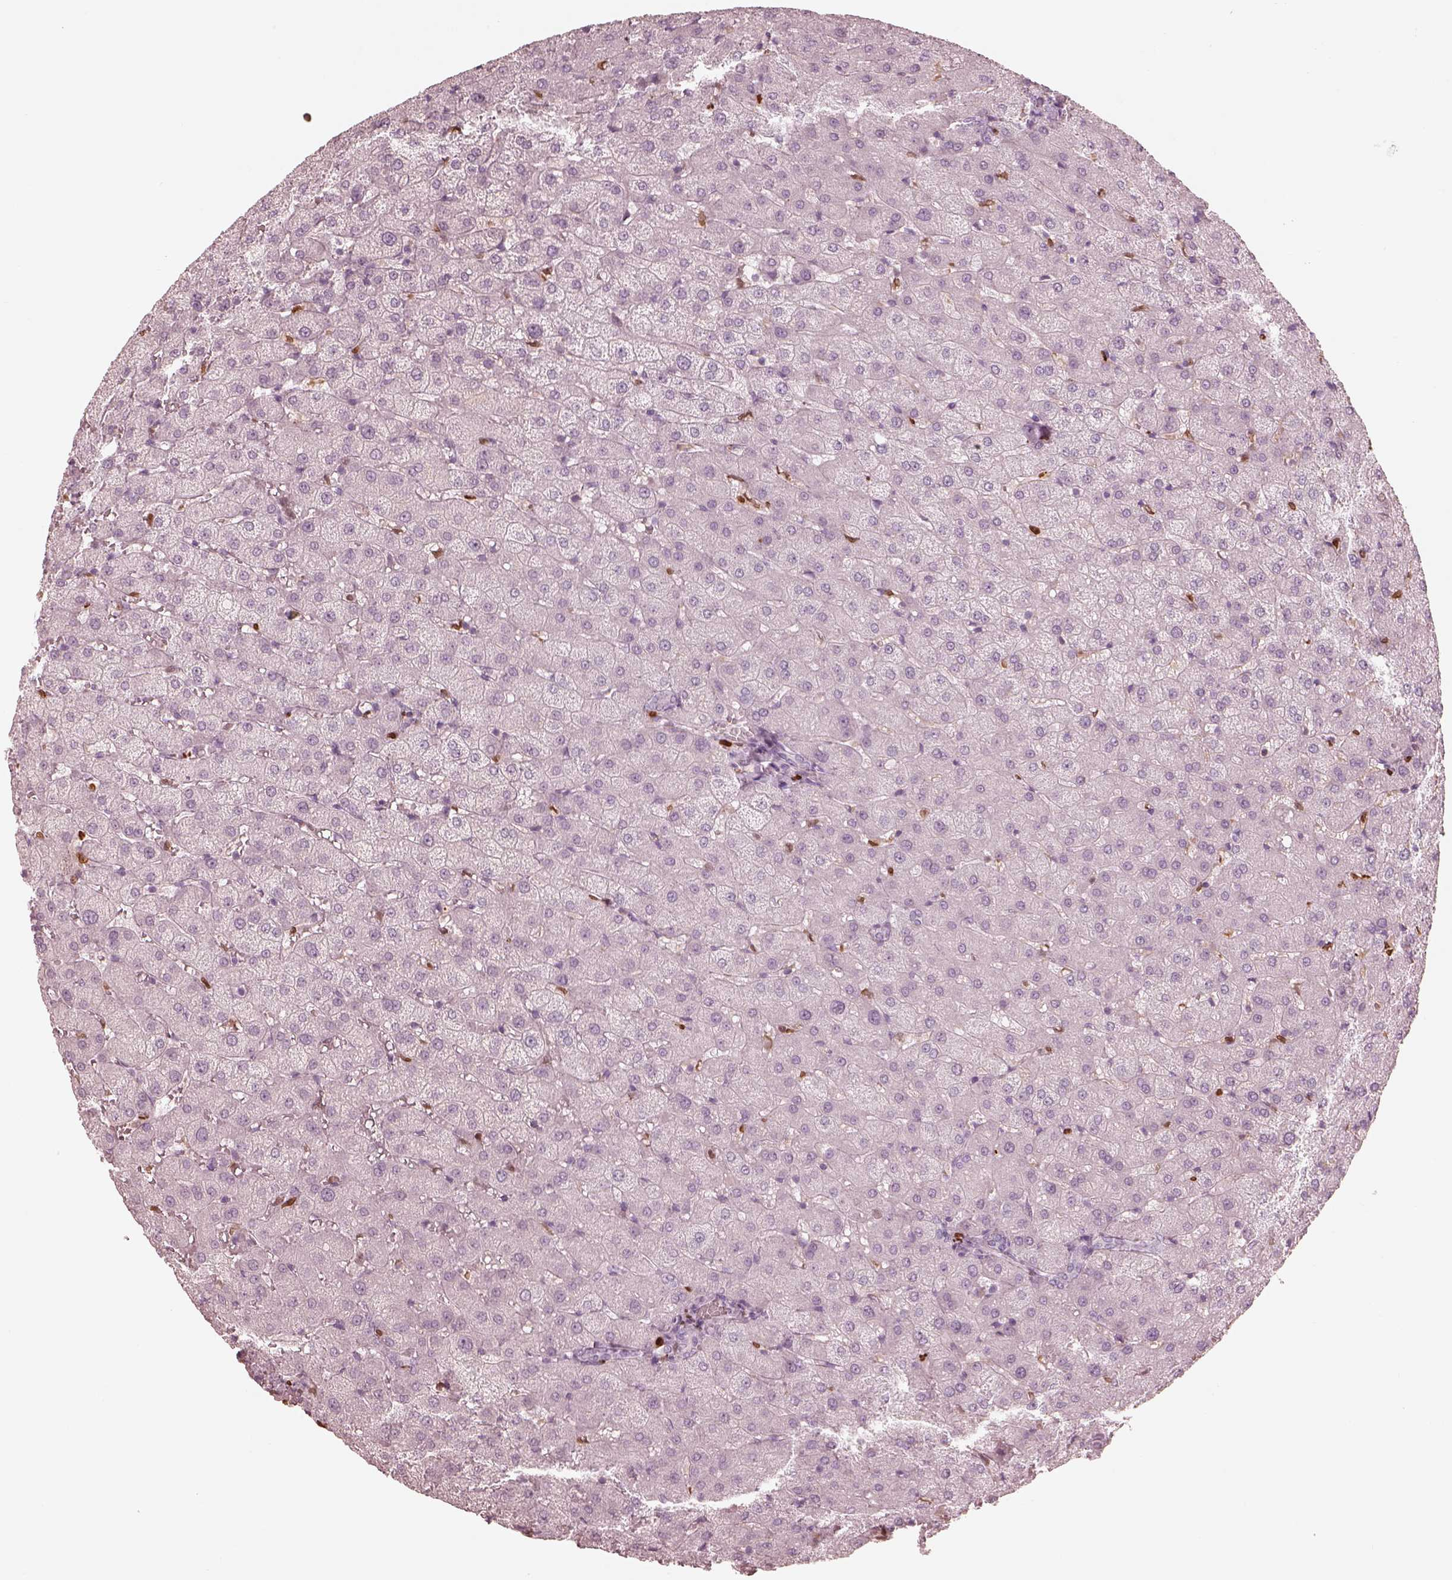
{"staining": {"intensity": "negative", "quantity": "none", "location": "none"}, "tissue": "liver", "cell_type": "Cholangiocytes", "image_type": "normal", "snomed": [{"axis": "morphology", "description": "Normal tissue, NOS"}, {"axis": "topography", "description": "Liver"}], "caption": "IHC of normal liver shows no positivity in cholangiocytes. (DAB (3,3'-diaminobenzidine) immunohistochemistry visualized using brightfield microscopy, high magnification).", "gene": "ALOX5", "patient": {"sex": "female", "age": 50}}